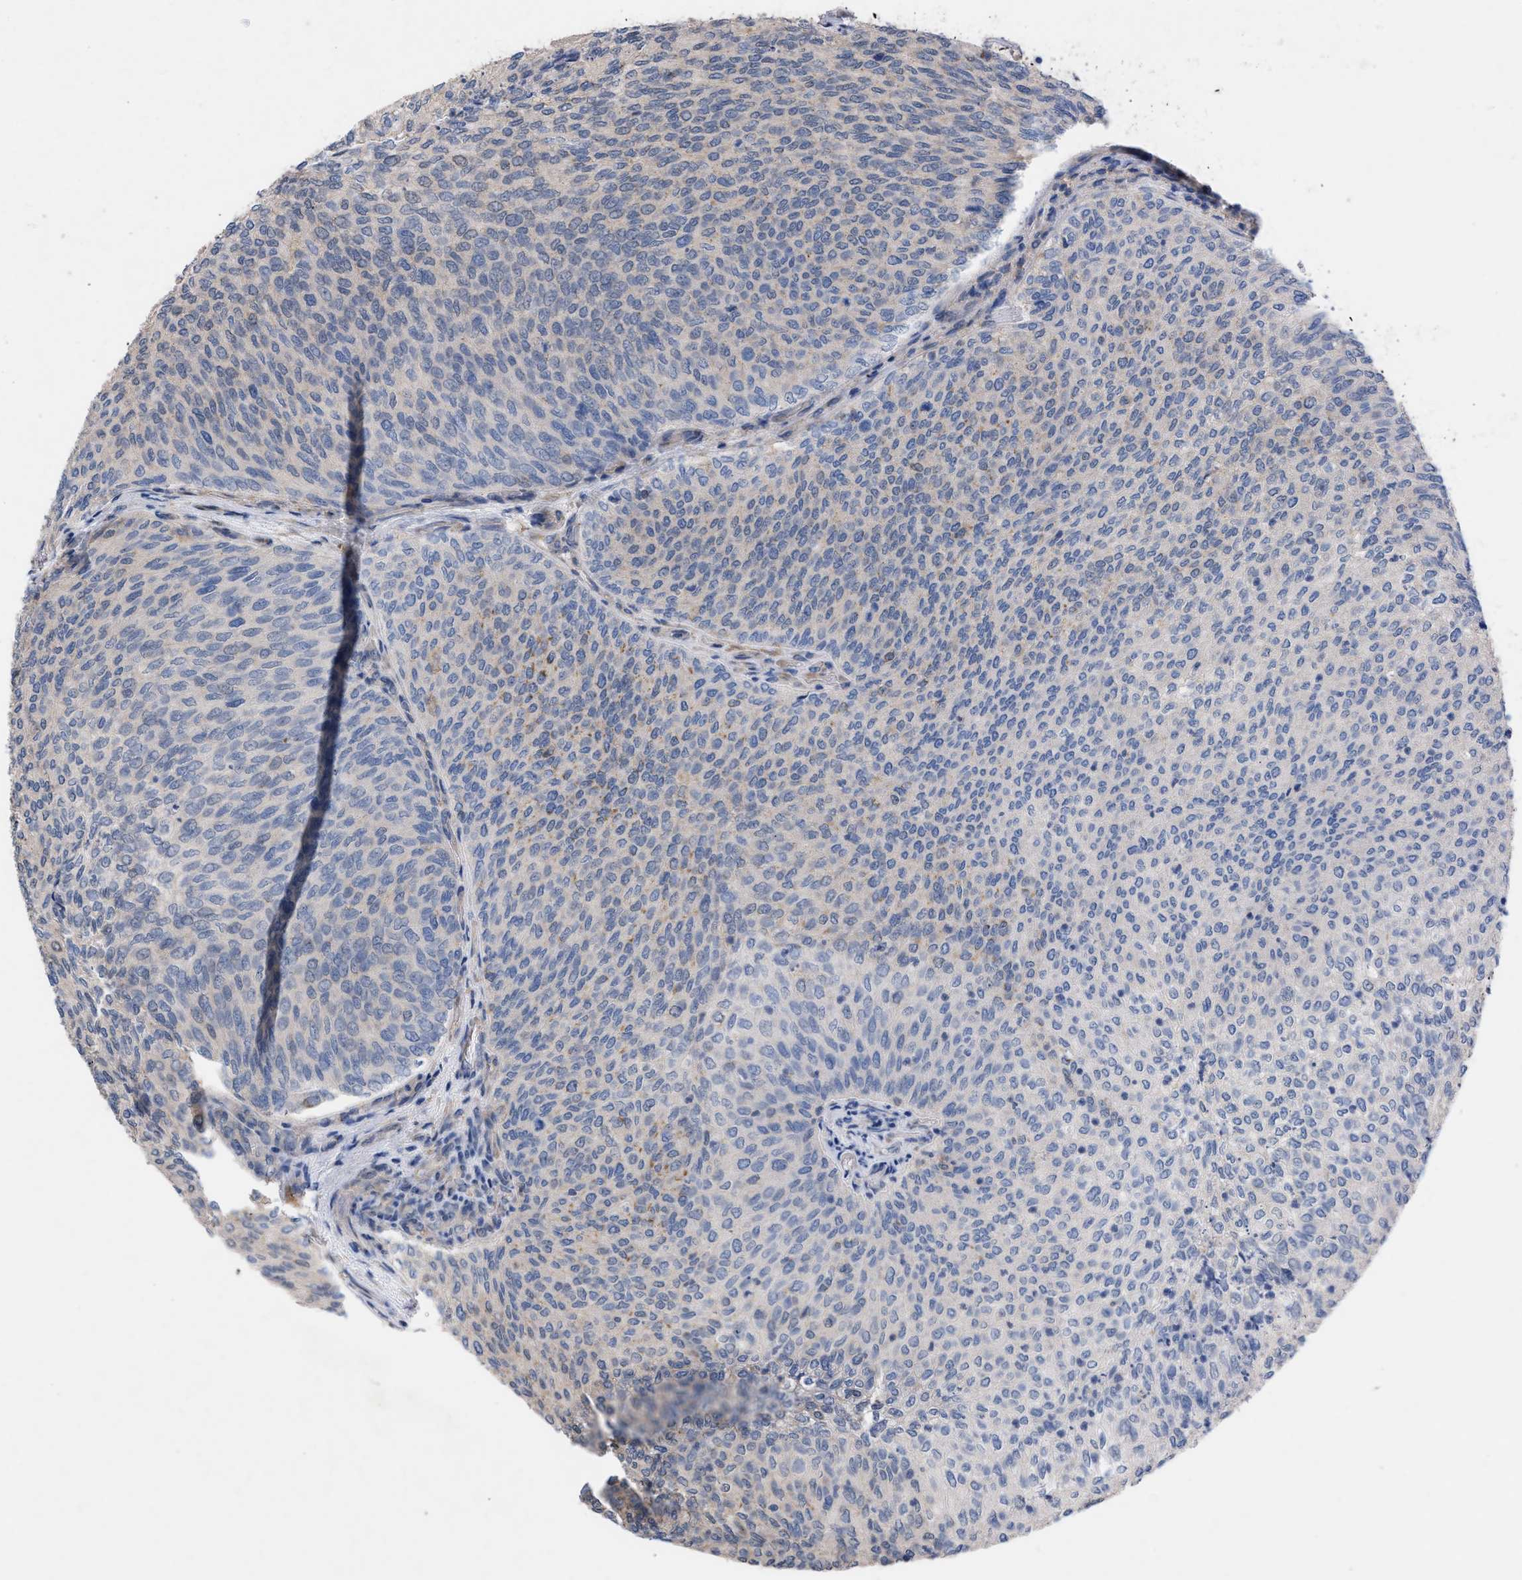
{"staining": {"intensity": "negative", "quantity": "none", "location": "none"}, "tissue": "urothelial cancer", "cell_type": "Tumor cells", "image_type": "cancer", "snomed": [{"axis": "morphology", "description": "Urothelial carcinoma, Low grade"}, {"axis": "topography", "description": "Urinary bladder"}], "caption": "Urothelial cancer was stained to show a protein in brown. There is no significant staining in tumor cells.", "gene": "TMEM131", "patient": {"sex": "female", "age": 79}}